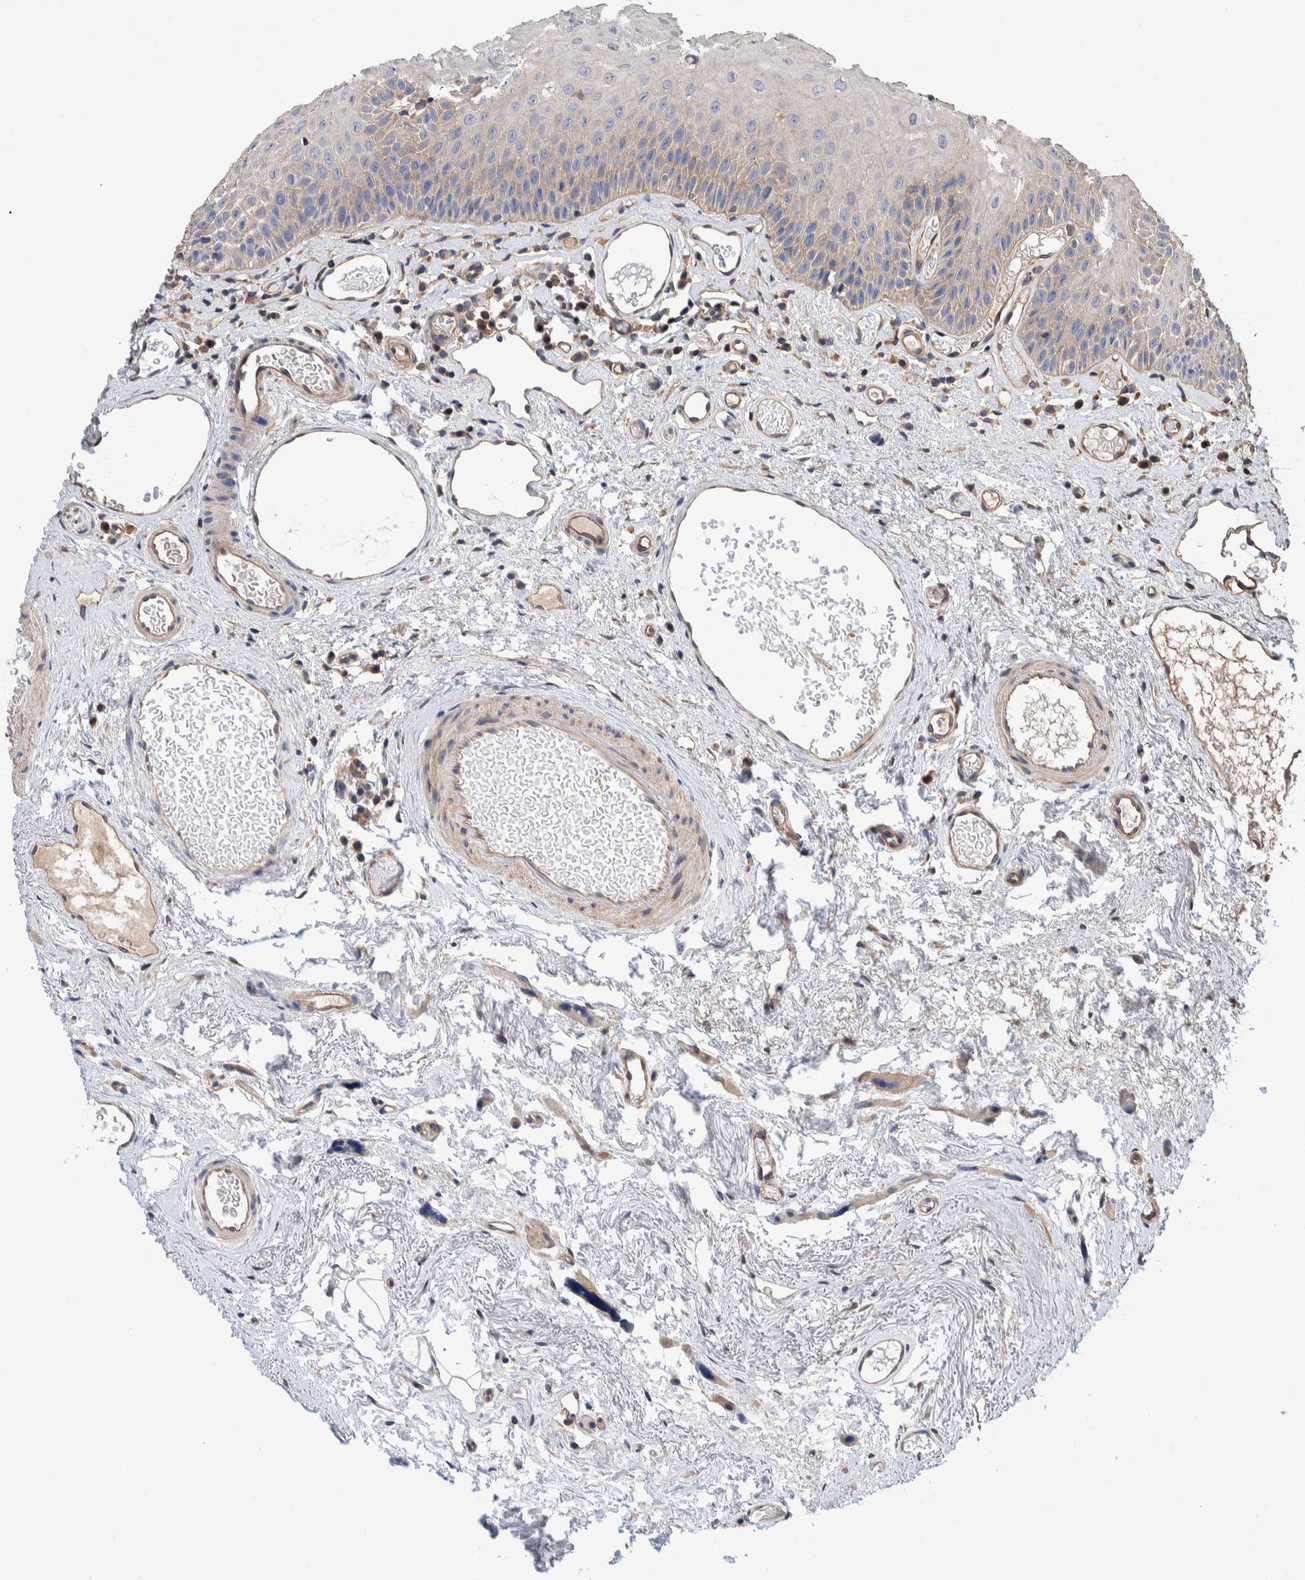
{"staining": {"intensity": "weak", "quantity": "<25%", "location": "cytoplasmic/membranous"}, "tissue": "oral mucosa", "cell_type": "Squamous epithelial cells", "image_type": "normal", "snomed": [{"axis": "morphology", "description": "Normal tissue, NOS"}, {"axis": "topography", "description": "Skeletal muscle"}, {"axis": "topography", "description": "Oral tissue"}, {"axis": "topography", "description": "Peripheral nerve tissue"}], "caption": "This image is of unremarkable oral mucosa stained with IHC to label a protein in brown with the nuclei are counter-stained blue. There is no staining in squamous epithelial cells.", "gene": "SLC45A4", "patient": {"sex": "female", "age": 84}}